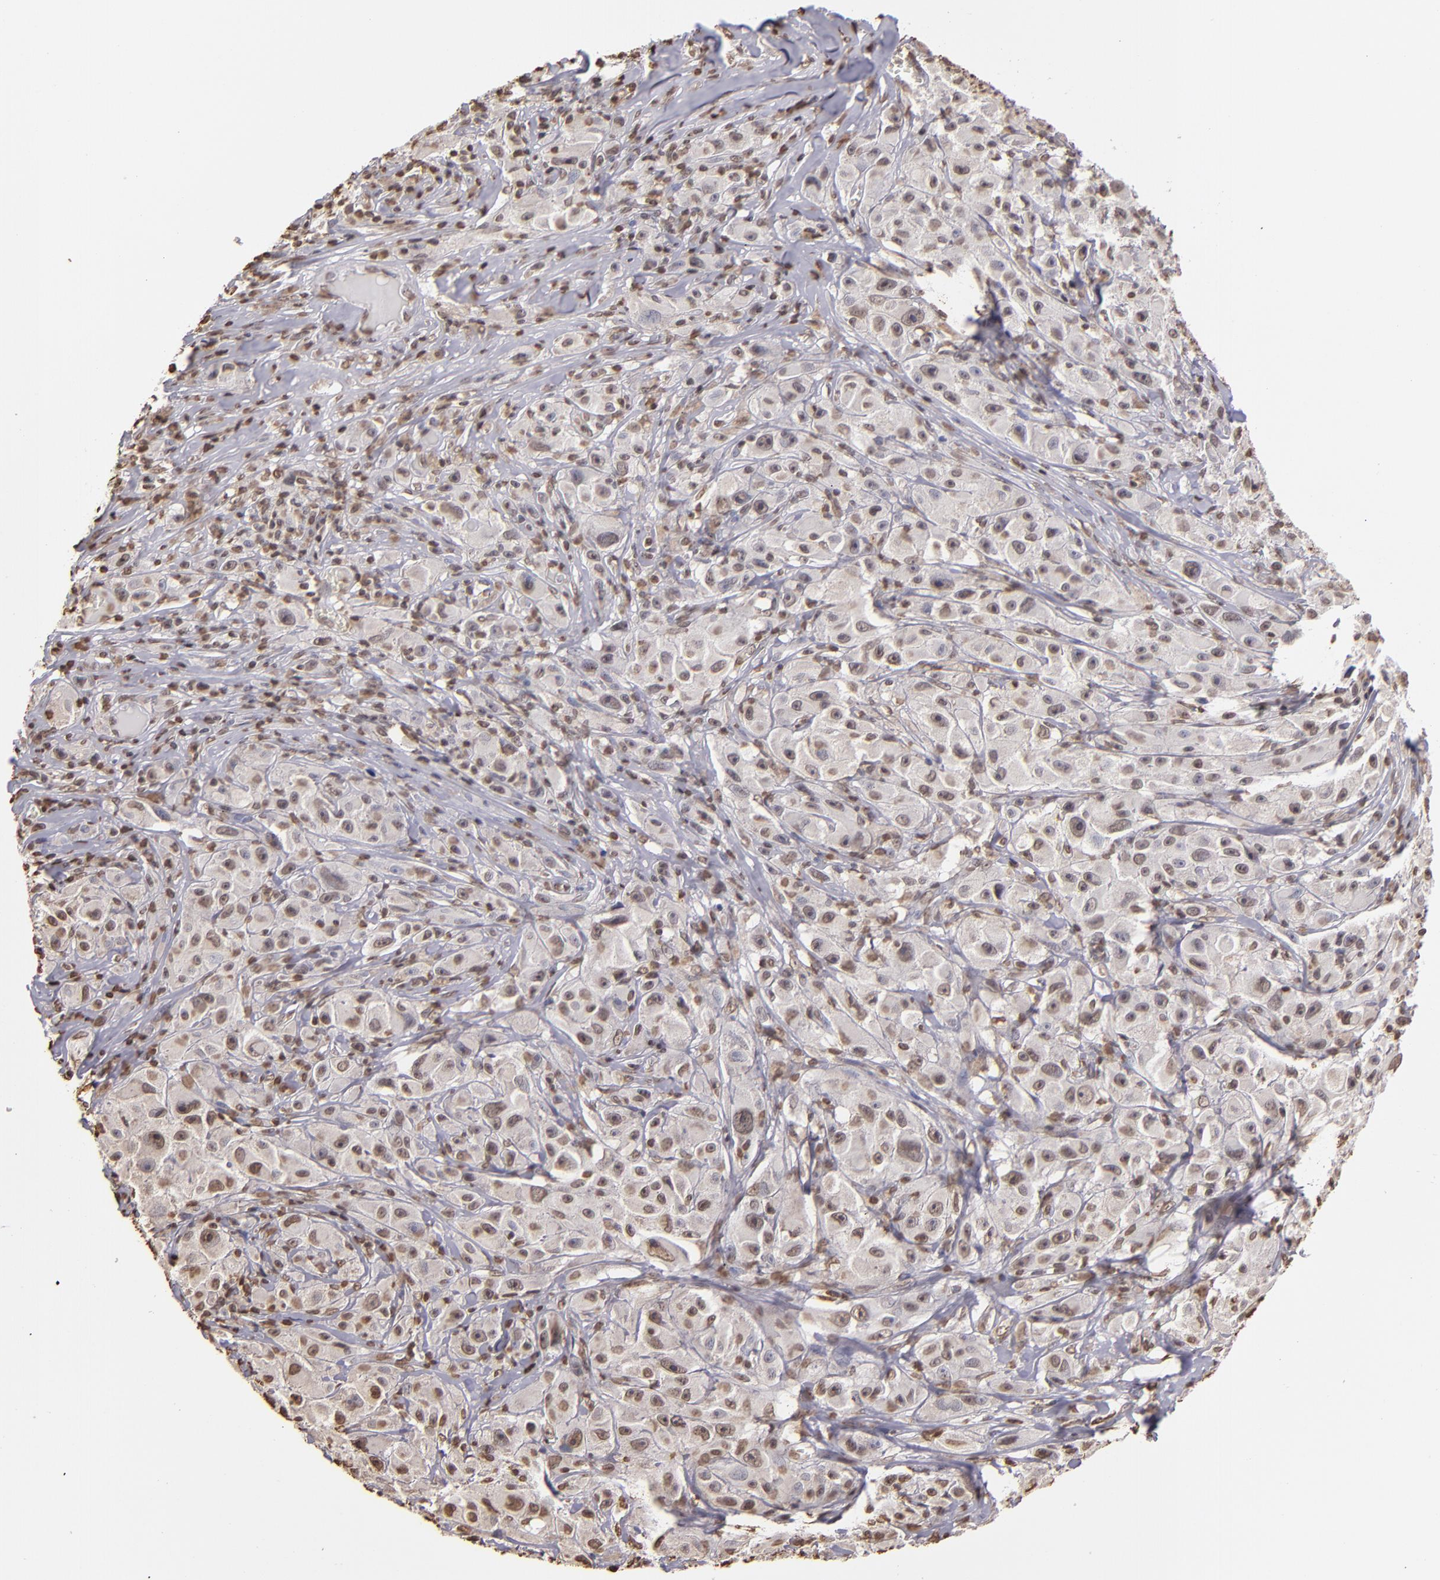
{"staining": {"intensity": "weak", "quantity": "25%-75%", "location": "nuclear"}, "tissue": "melanoma", "cell_type": "Tumor cells", "image_type": "cancer", "snomed": [{"axis": "morphology", "description": "Malignant melanoma, NOS"}, {"axis": "topography", "description": "Skin"}], "caption": "Tumor cells show low levels of weak nuclear expression in approximately 25%-75% of cells in melanoma.", "gene": "LBX1", "patient": {"sex": "male", "age": 56}}